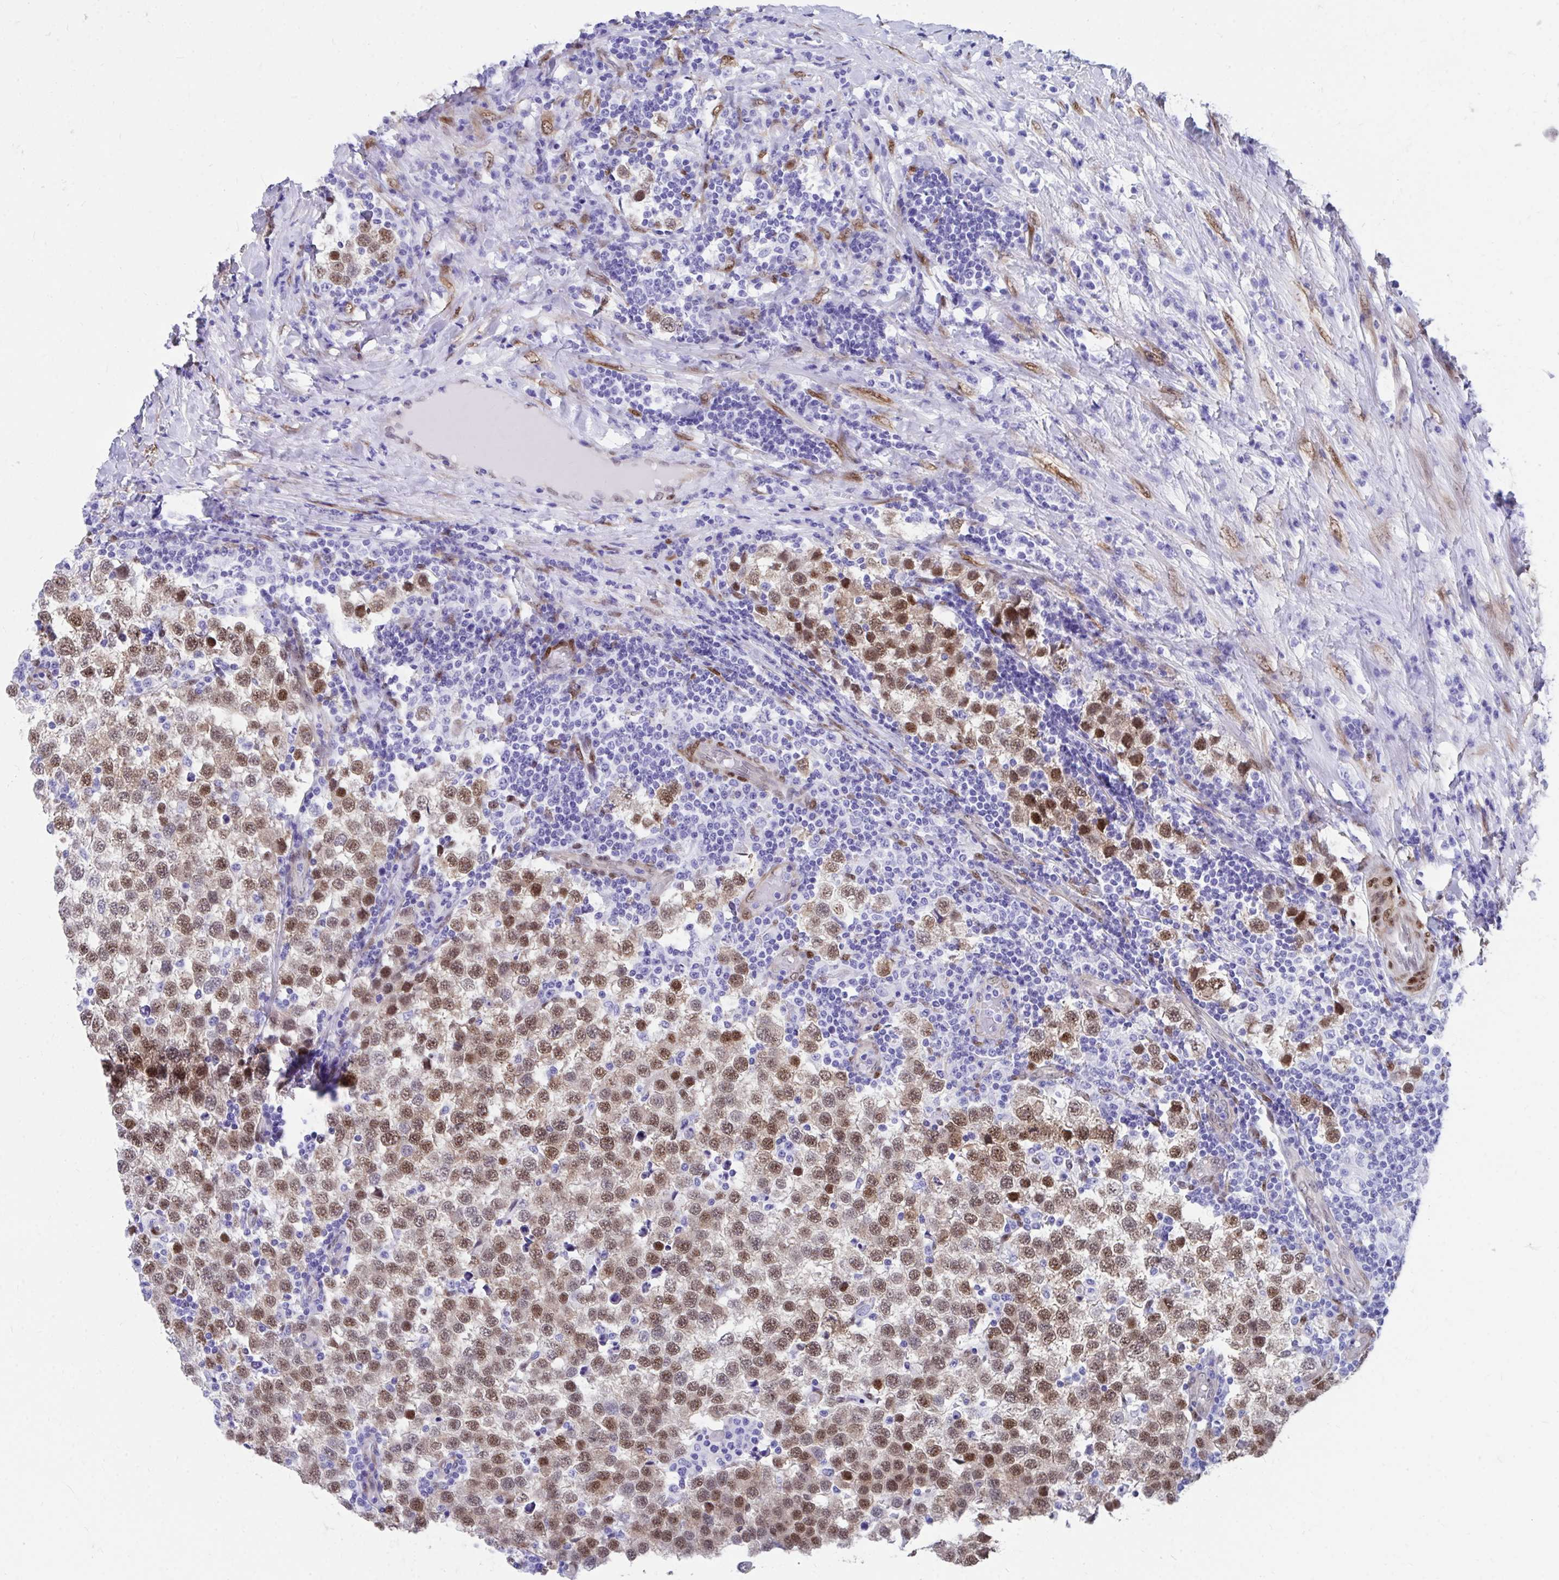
{"staining": {"intensity": "moderate", "quantity": ">75%", "location": "nuclear"}, "tissue": "testis cancer", "cell_type": "Tumor cells", "image_type": "cancer", "snomed": [{"axis": "morphology", "description": "Seminoma, NOS"}, {"axis": "topography", "description": "Testis"}], "caption": "Protein staining of testis cancer (seminoma) tissue reveals moderate nuclear expression in approximately >75% of tumor cells.", "gene": "RBPMS", "patient": {"sex": "male", "age": 34}}